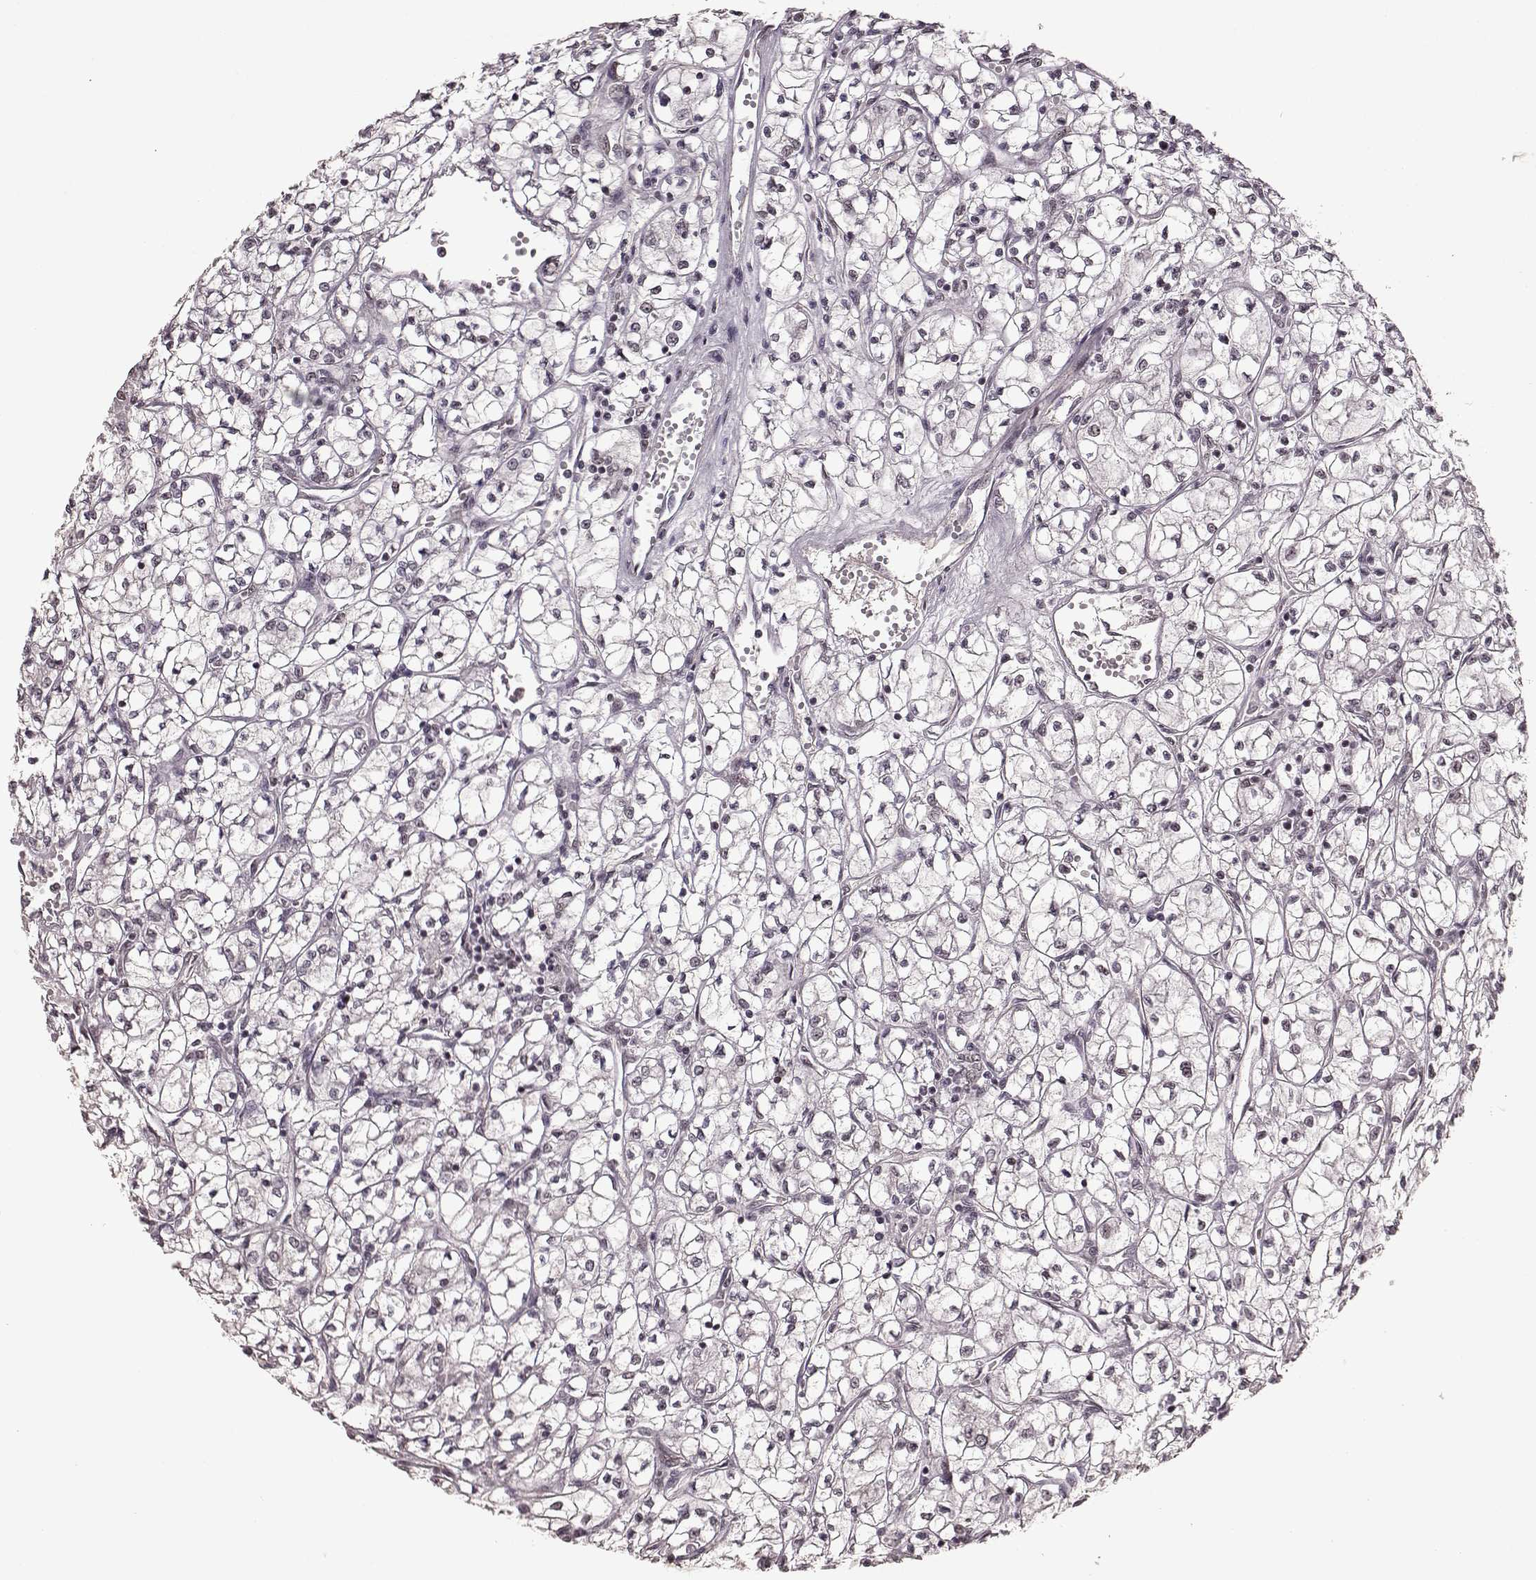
{"staining": {"intensity": "negative", "quantity": "none", "location": "none"}, "tissue": "renal cancer", "cell_type": "Tumor cells", "image_type": "cancer", "snomed": [{"axis": "morphology", "description": "Adenocarcinoma, NOS"}, {"axis": "topography", "description": "Kidney"}], "caption": "The photomicrograph displays no significant expression in tumor cells of renal cancer (adenocarcinoma). (Stains: DAB (3,3'-diaminobenzidine) immunohistochemistry (IHC) with hematoxylin counter stain, Microscopy: brightfield microscopy at high magnification).", "gene": "RRAGD", "patient": {"sex": "female", "age": 64}}